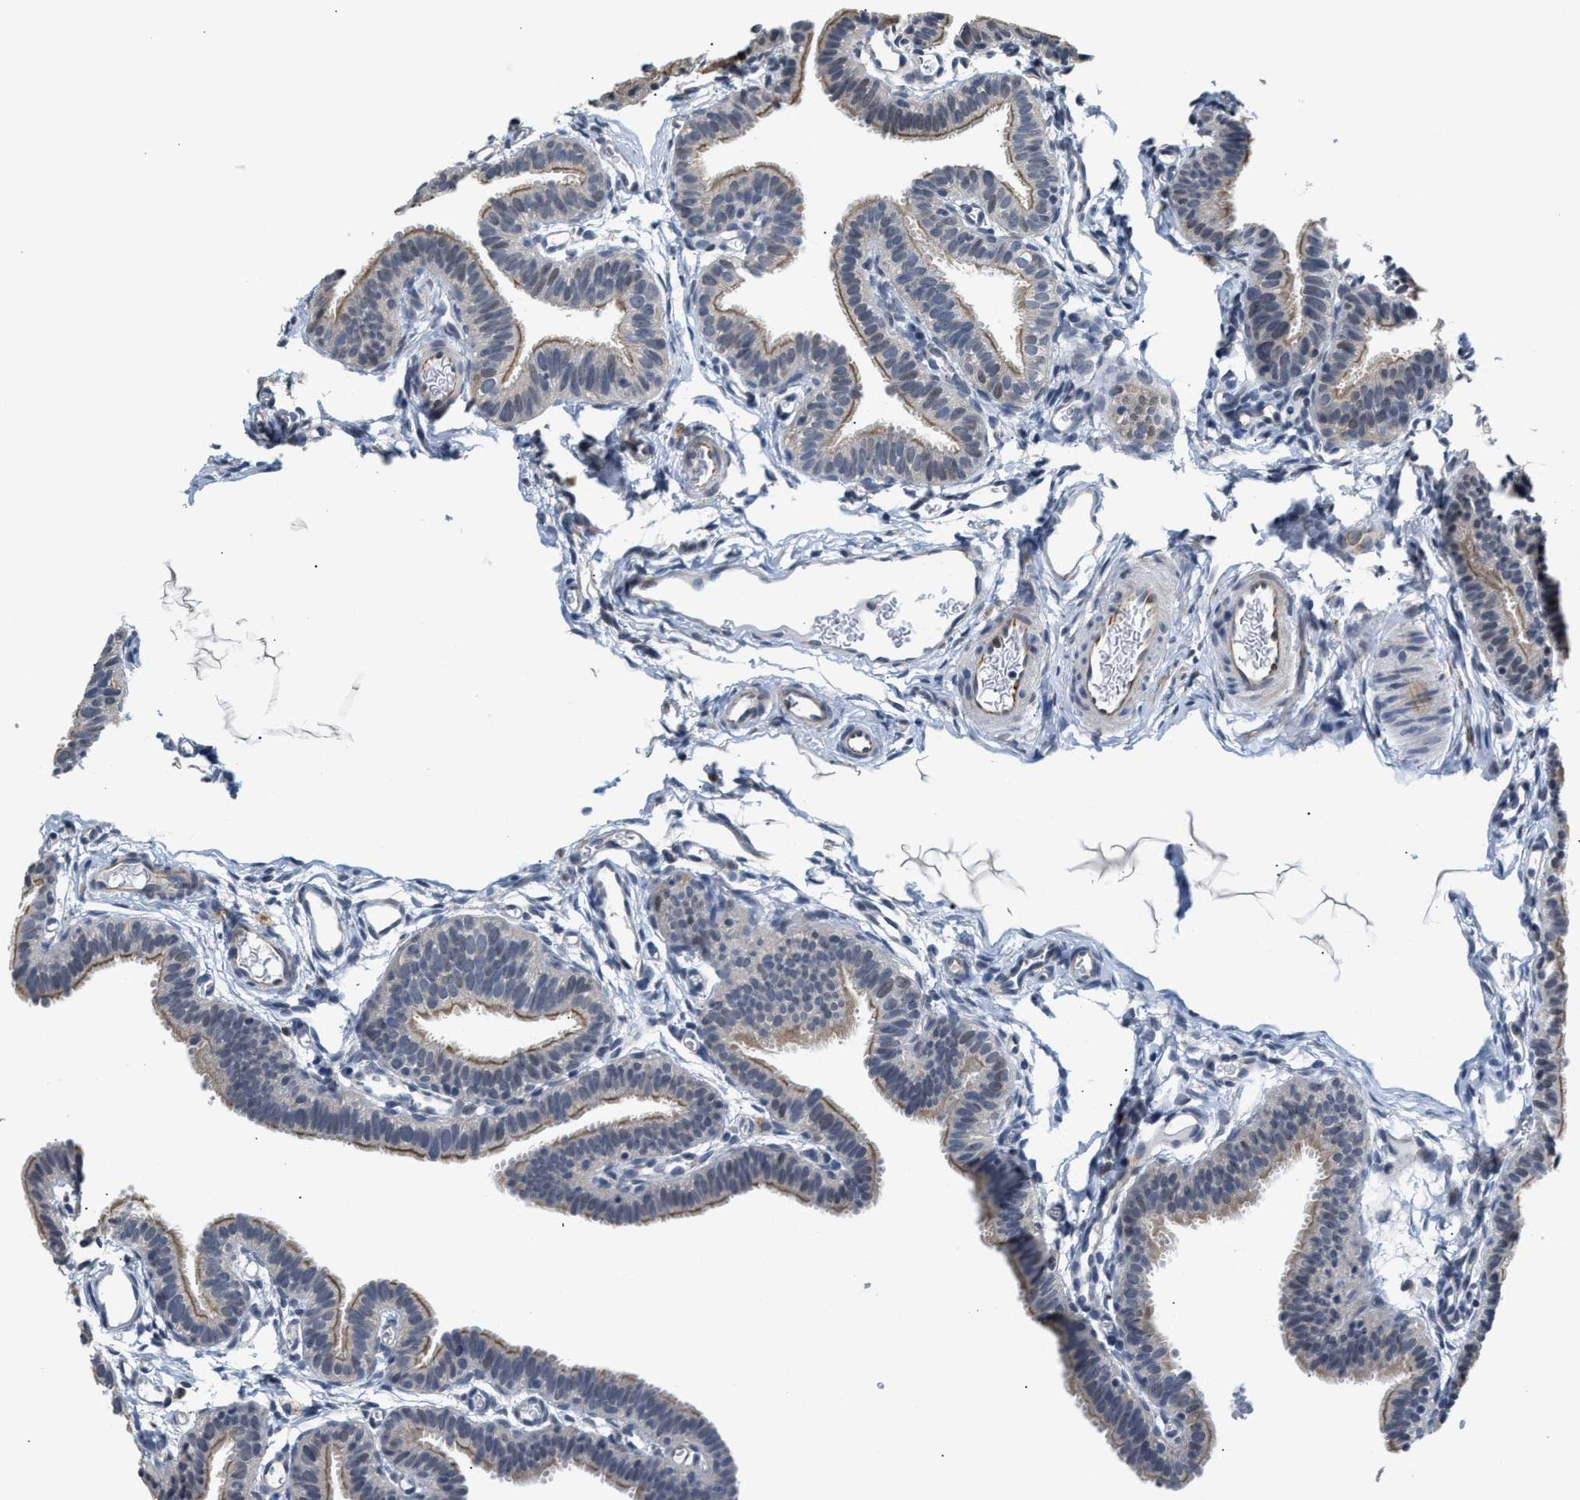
{"staining": {"intensity": "weak", "quantity": "25%-75%", "location": "cytoplasmic/membranous,nuclear"}, "tissue": "fallopian tube", "cell_type": "Glandular cells", "image_type": "normal", "snomed": [{"axis": "morphology", "description": "Normal tissue, NOS"}, {"axis": "topography", "description": "Fallopian tube"}, {"axis": "topography", "description": "Placenta"}], "caption": "Fallopian tube stained for a protein reveals weak cytoplasmic/membranous,nuclear positivity in glandular cells. The staining was performed using DAB to visualize the protein expression in brown, while the nuclei were stained in blue with hematoxylin (Magnification: 20x).", "gene": "PPM1H", "patient": {"sex": "female", "age": 34}}